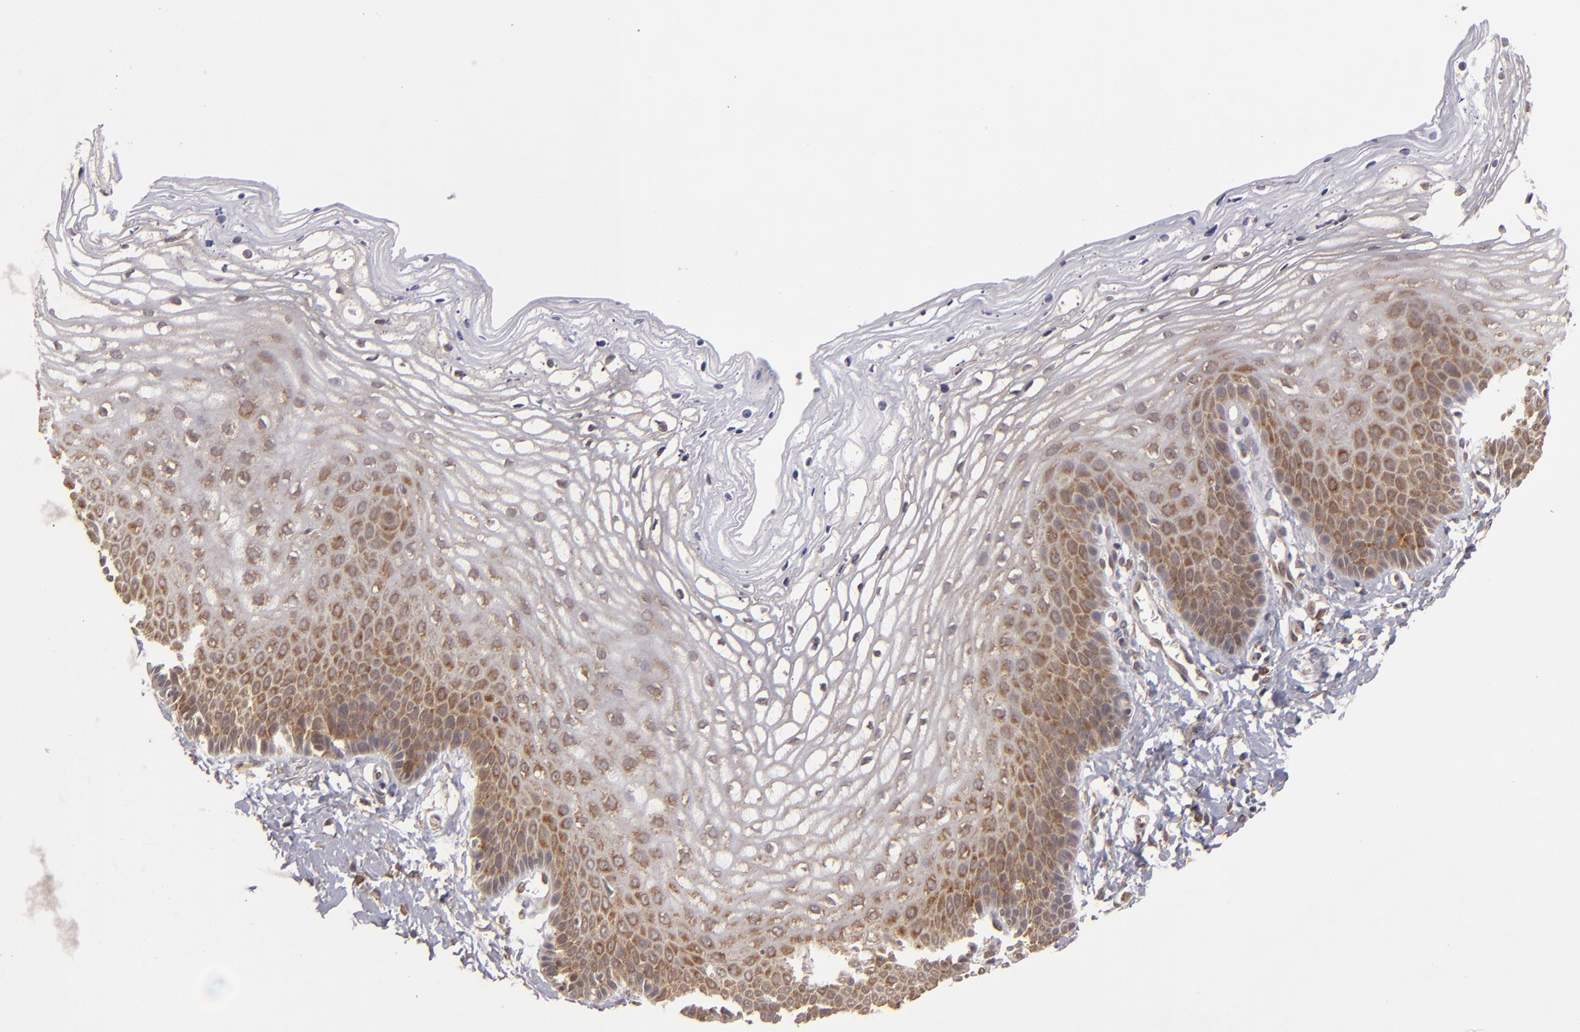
{"staining": {"intensity": "moderate", "quantity": "25%-75%", "location": "cytoplasmic/membranous"}, "tissue": "vagina", "cell_type": "Squamous epithelial cells", "image_type": "normal", "snomed": [{"axis": "morphology", "description": "Normal tissue, NOS"}, {"axis": "topography", "description": "Vagina"}], "caption": "DAB (3,3'-diaminobenzidine) immunohistochemical staining of unremarkable human vagina shows moderate cytoplasmic/membranous protein expression in approximately 25%-75% of squamous epithelial cells. The staining was performed using DAB to visualize the protein expression in brown, while the nuclei were stained in blue with hematoxylin (Magnification: 20x).", "gene": "MAPK3", "patient": {"sex": "female", "age": 68}}